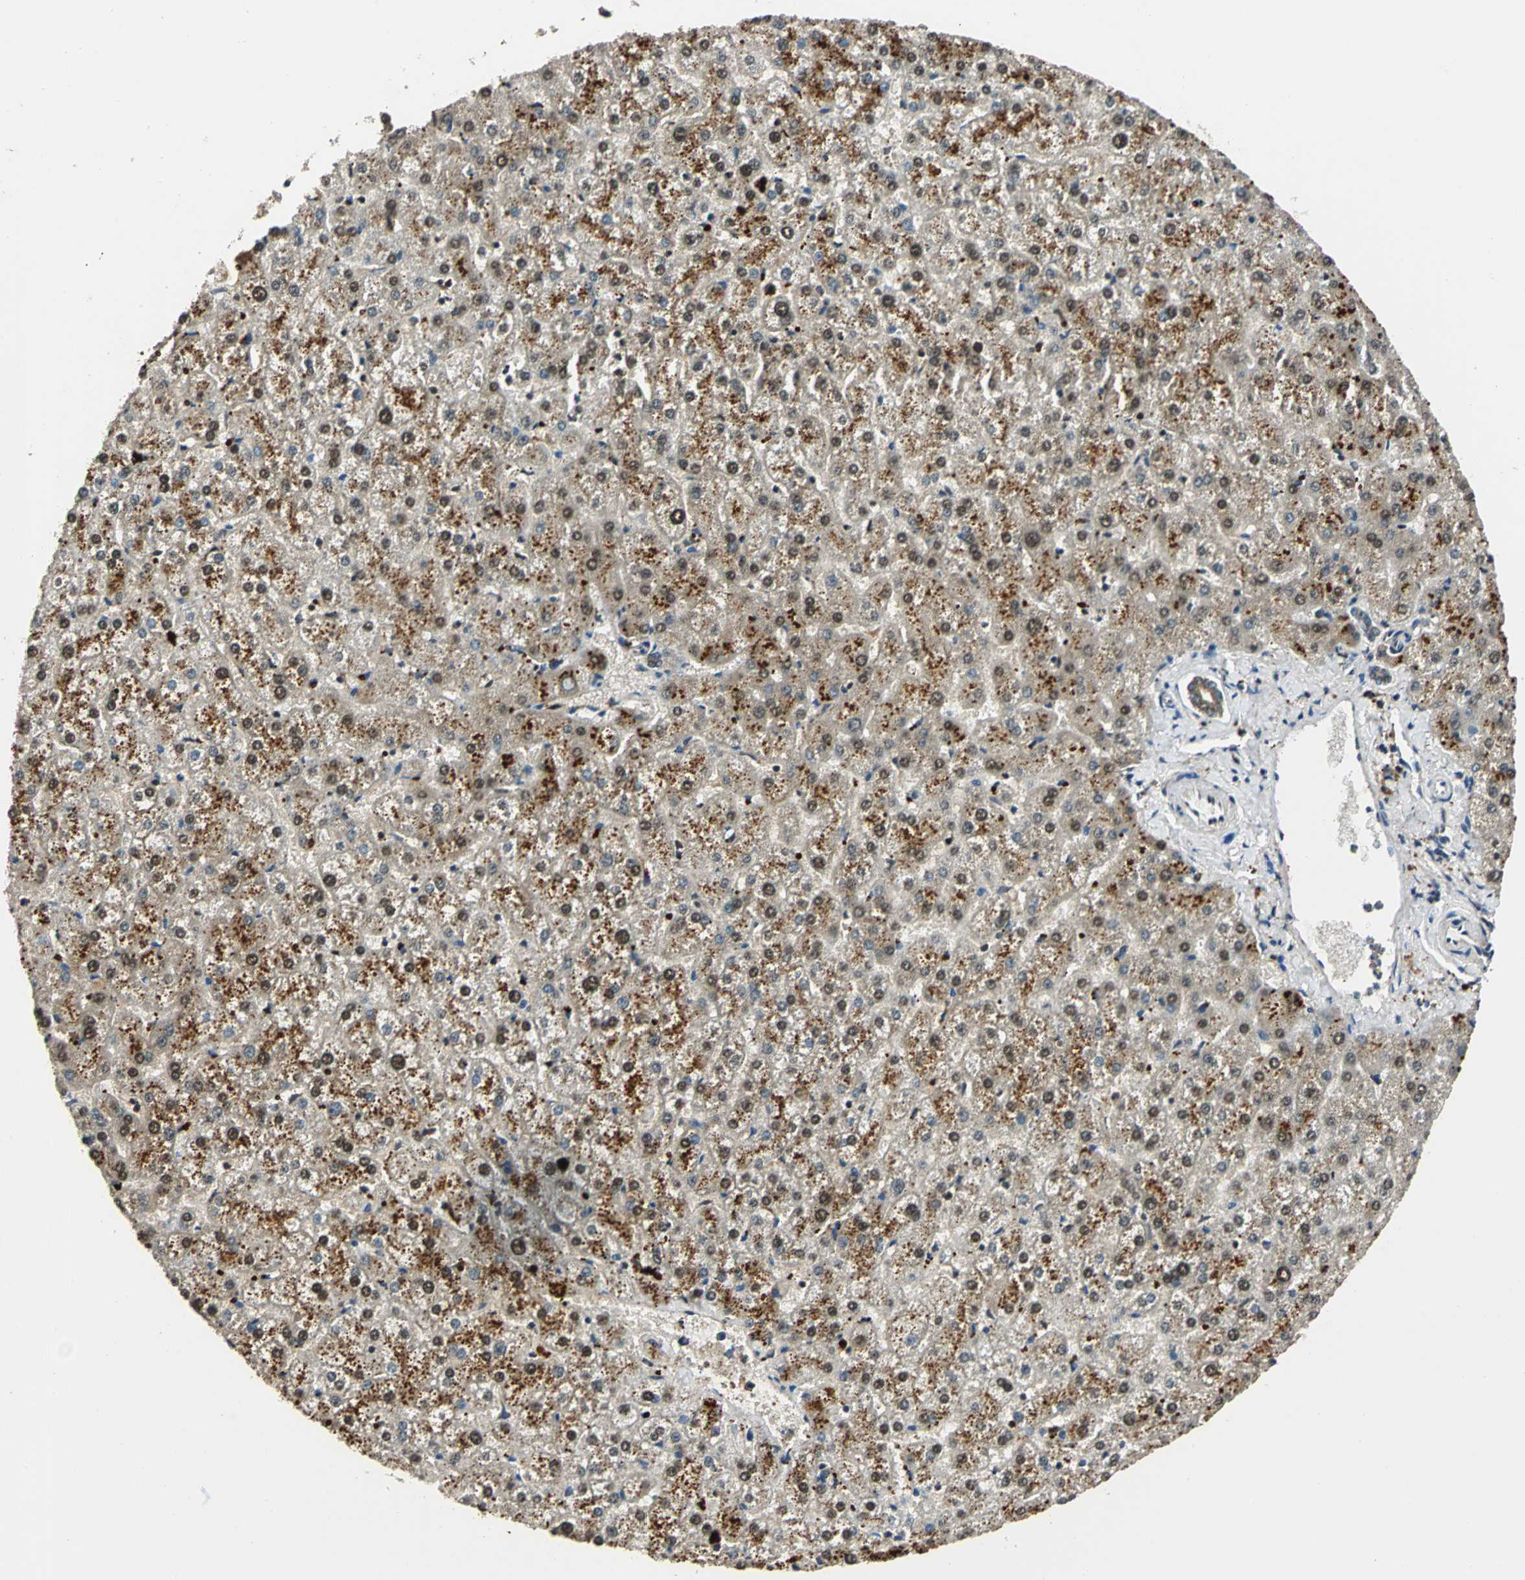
{"staining": {"intensity": "moderate", "quantity": ">75%", "location": "cytoplasmic/membranous"}, "tissue": "liver", "cell_type": "Cholangiocytes", "image_type": "normal", "snomed": [{"axis": "morphology", "description": "Normal tissue, NOS"}, {"axis": "topography", "description": "Liver"}], "caption": "DAB immunohistochemical staining of benign liver exhibits moderate cytoplasmic/membranous protein staining in approximately >75% of cholangiocytes. Nuclei are stained in blue.", "gene": "PPP1R13L", "patient": {"sex": "female", "age": 32}}